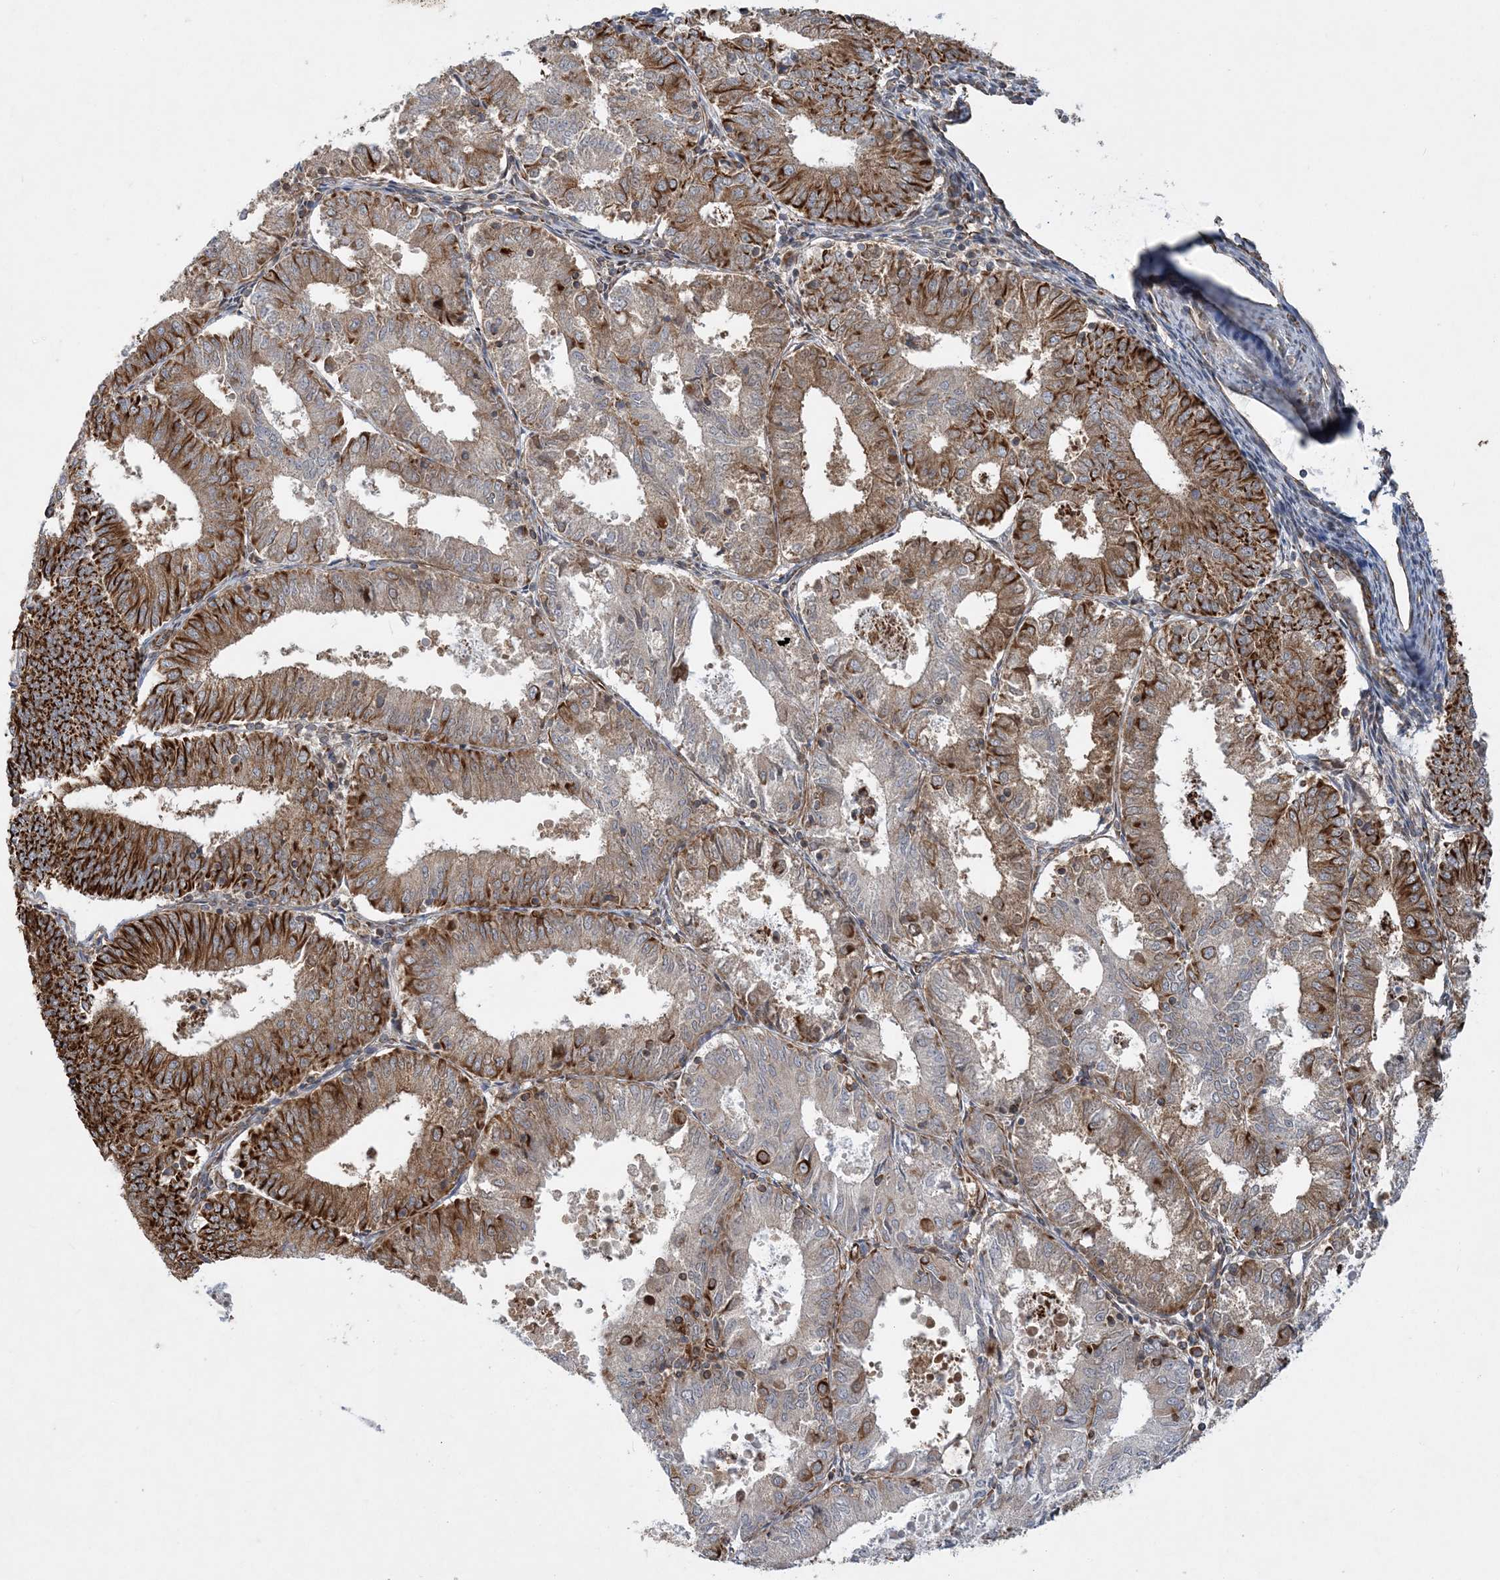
{"staining": {"intensity": "strong", "quantity": "25%-75%", "location": "cytoplasmic/membranous"}, "tissue": "endometrial cancer", "cell_type": "Tumor cells", "image_type": "cancer", "snomed": [{"axis": "morphology", "description": "Adenocarcinoma, NOS"}, {"axis": "topography", "description": "Endometrium"}], "caption": "Endometrial adenocarcinoma stained with a brown dye demonstrates strong cytoplasmic/membranous positive positivity in about 25%-75% of tumor cells.", "gene": "FAM114A2", "patient": {"sex": "female", "age": 57}}